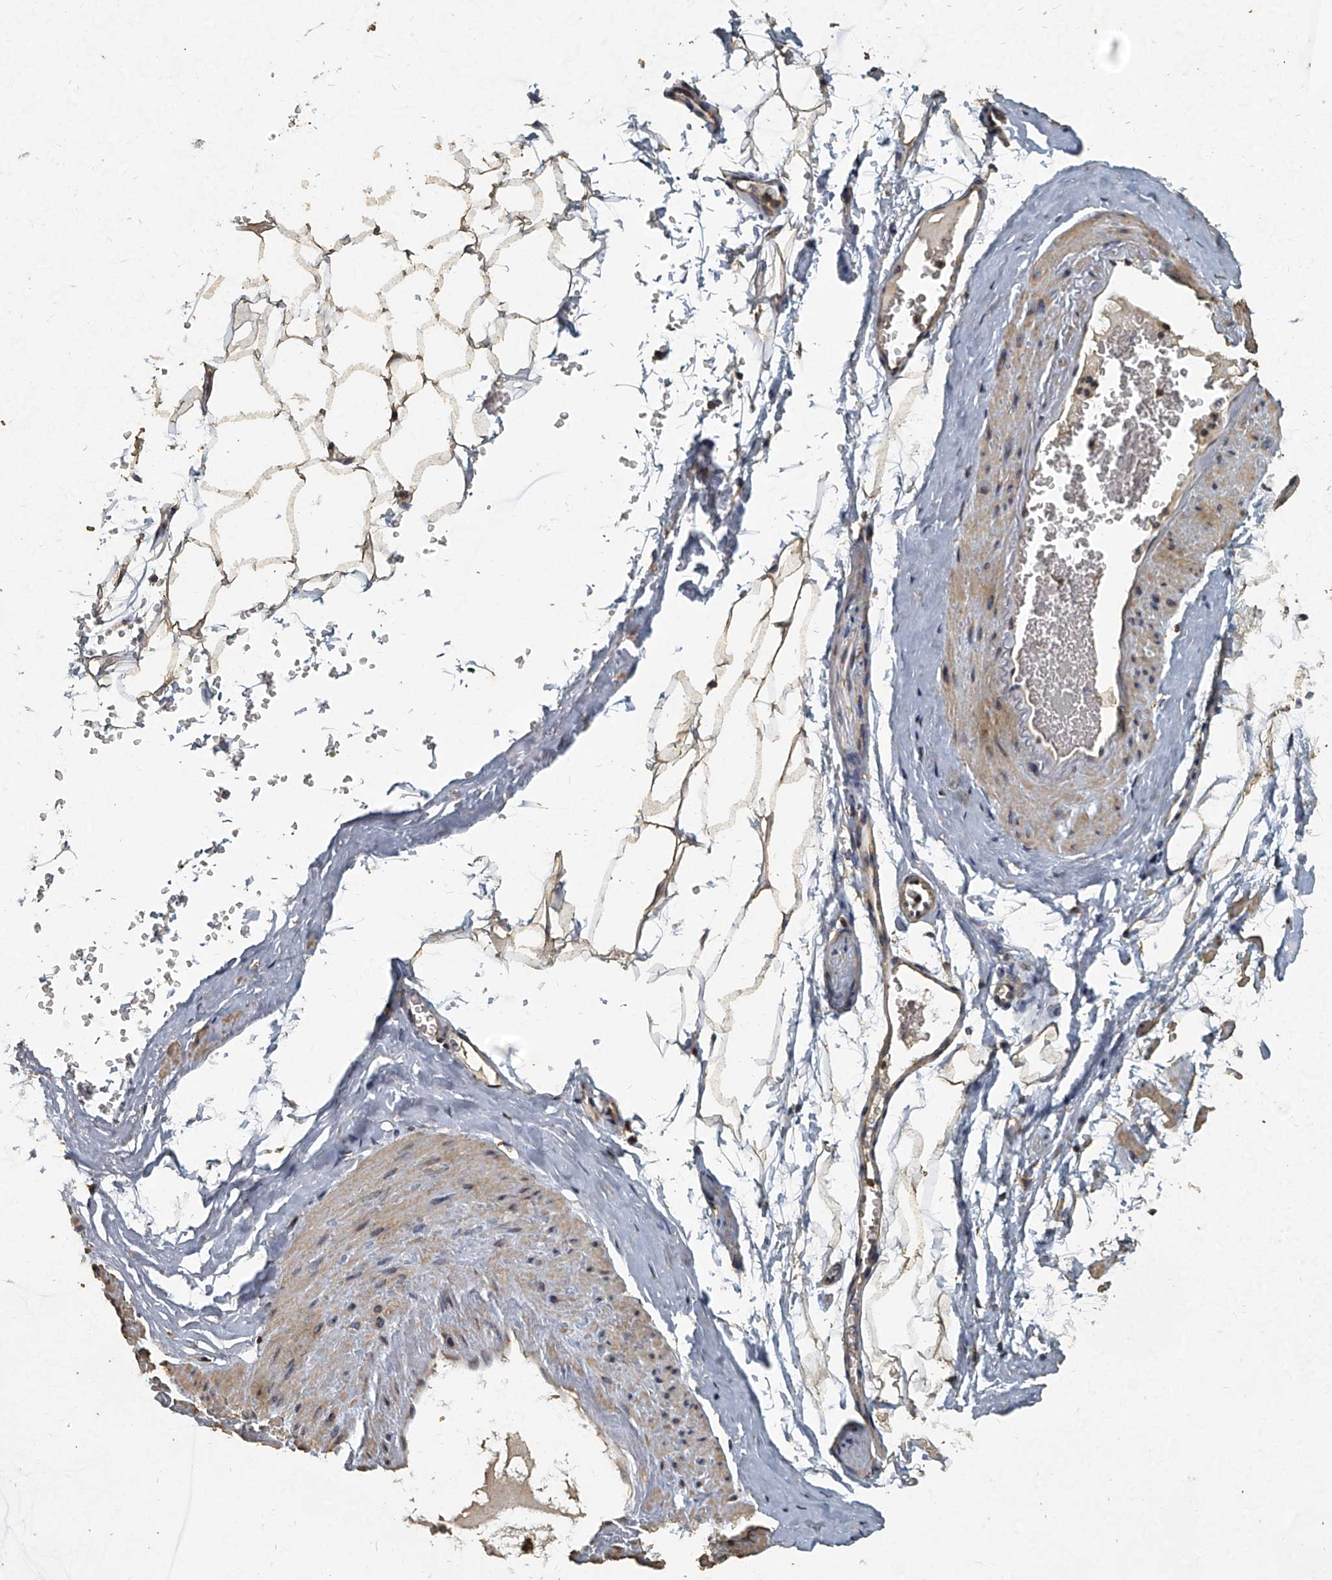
{"staining": {"intensity": "moderate", "quantity": ">75%", "location": "cytoplasmic/membranous"}, "tissue": "adipose tissue", "cell_type": "Adipocytes", "image_type": "normal", "snomed": [{"axis": "morphology", "description": "Normal tissue, NOS"}, {"axis": "morphology", "description": "Adenocarcinoma, Low grade"}, {"axis": "topography", "description": "Prostate"}, {"axis": "topography", "description": "Peripheral nerve tissue"}], "caption": "Adipose tissue stained with a brown dye demonstrates moderate cytoplasmic/membranous positive positivity in about >75% of adipocytes.", "gene": "MRPL28", "patient": {"sex": "male", "age": 63}}